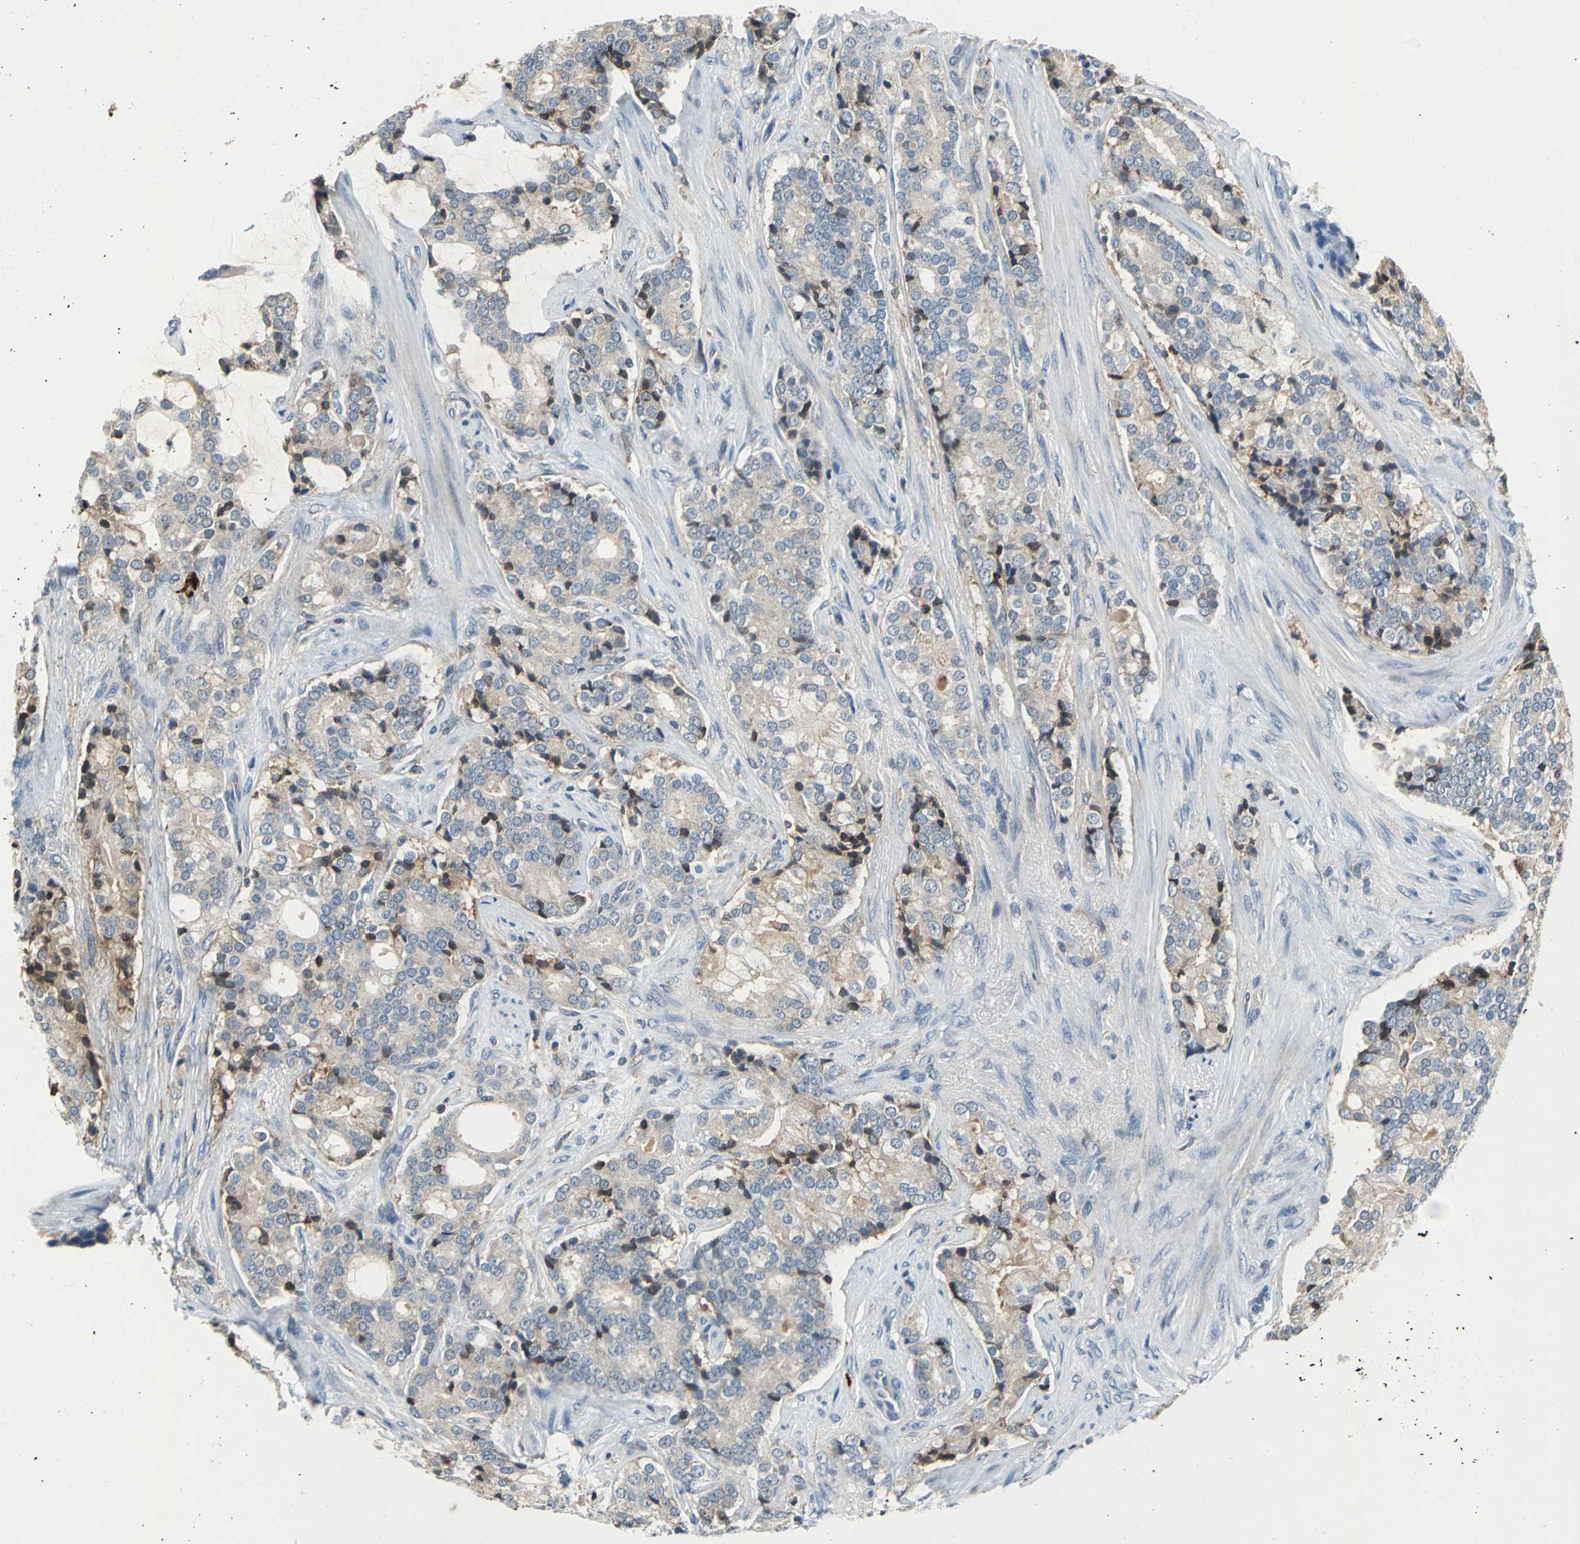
{"staining": {"intensity": "weak", "quantity": "25%-75%", "location": "cytoplasmic/membranous"}, "tissue": "prostate cancer", "cell_type": "Tumor cells", "image_type": "cancer", "snomed": [{"axis": "morphology", "description": "Adenocarcinoma, Low grade"}, {"axis": "topography", "description": "Prostate"}], "caption": "Protein positivity by IHC displays weak cytoplasmic/membranous positivity in approximately 25%-75% of tumor cells in prostate adenocarcinoma (low-grade).", "gene": "SLC19A2", "patient": {"sex": "male", "age": 58}}